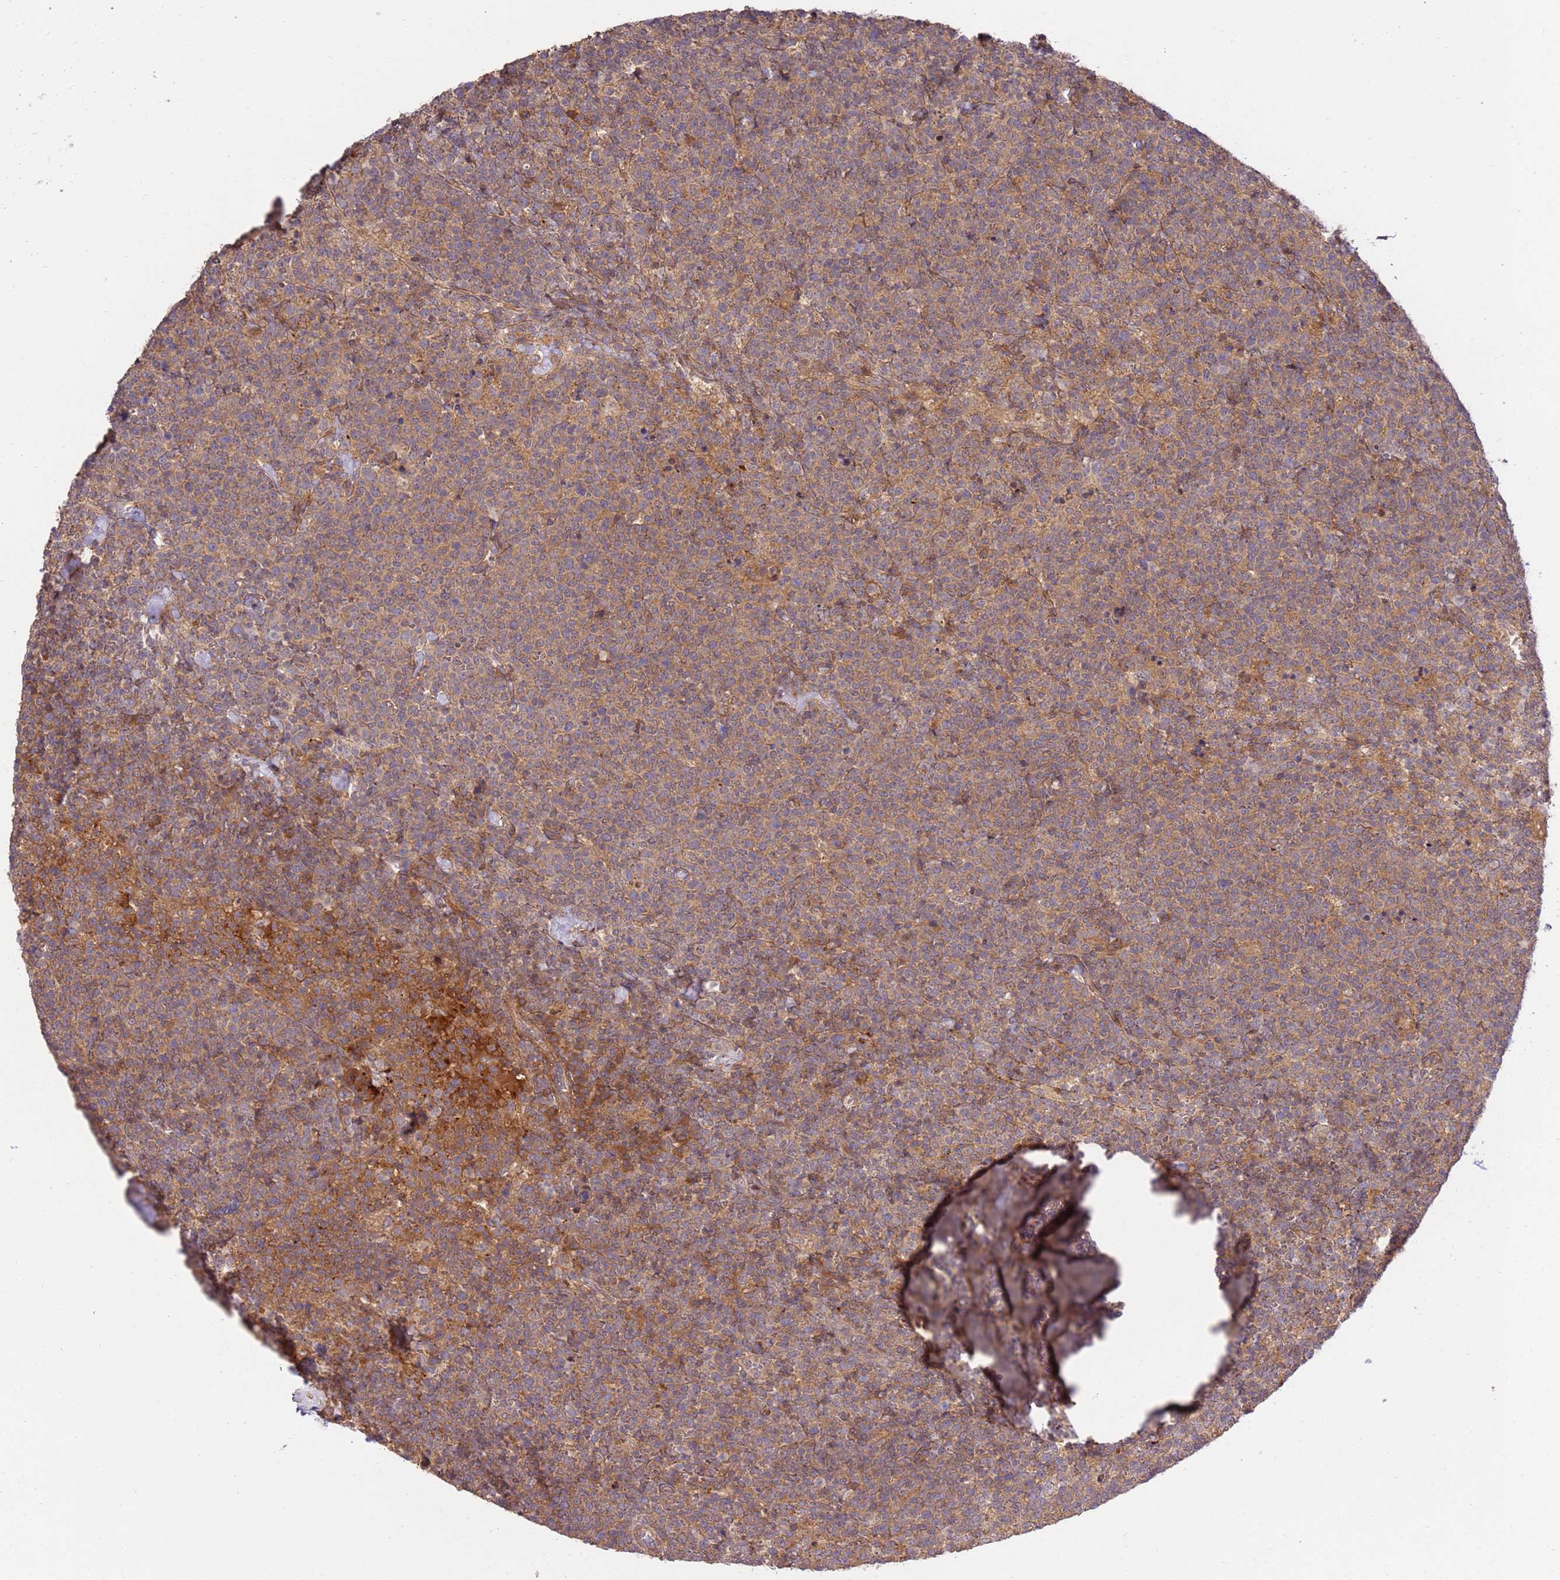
{"staining": {"intensity": "weak", "quantity": "25%-75%", "location": "cytoplasmic/membranous"}, "tissue": "lymphoma", "cell_type": "Tumor cells", "image_type": "cancer", "snomed": [{"axis": "morphology", "description": "Malignant lymphoma, non-Hodgkin's type, High grade"}, {"axis": "topography", "description": "Lymph node"}], "caption": "IHC image of neoplastic tissue: human lymphoma stained using immunohistochemistry exhibits low levels of weak protein expression localized specifically in the cytoplasmic/membranous of tumor cells, appearing as a cytoplasmic/membranous brown color.", "gene": "GAREM1", "patient": {"sex": "male", "age": 61}}